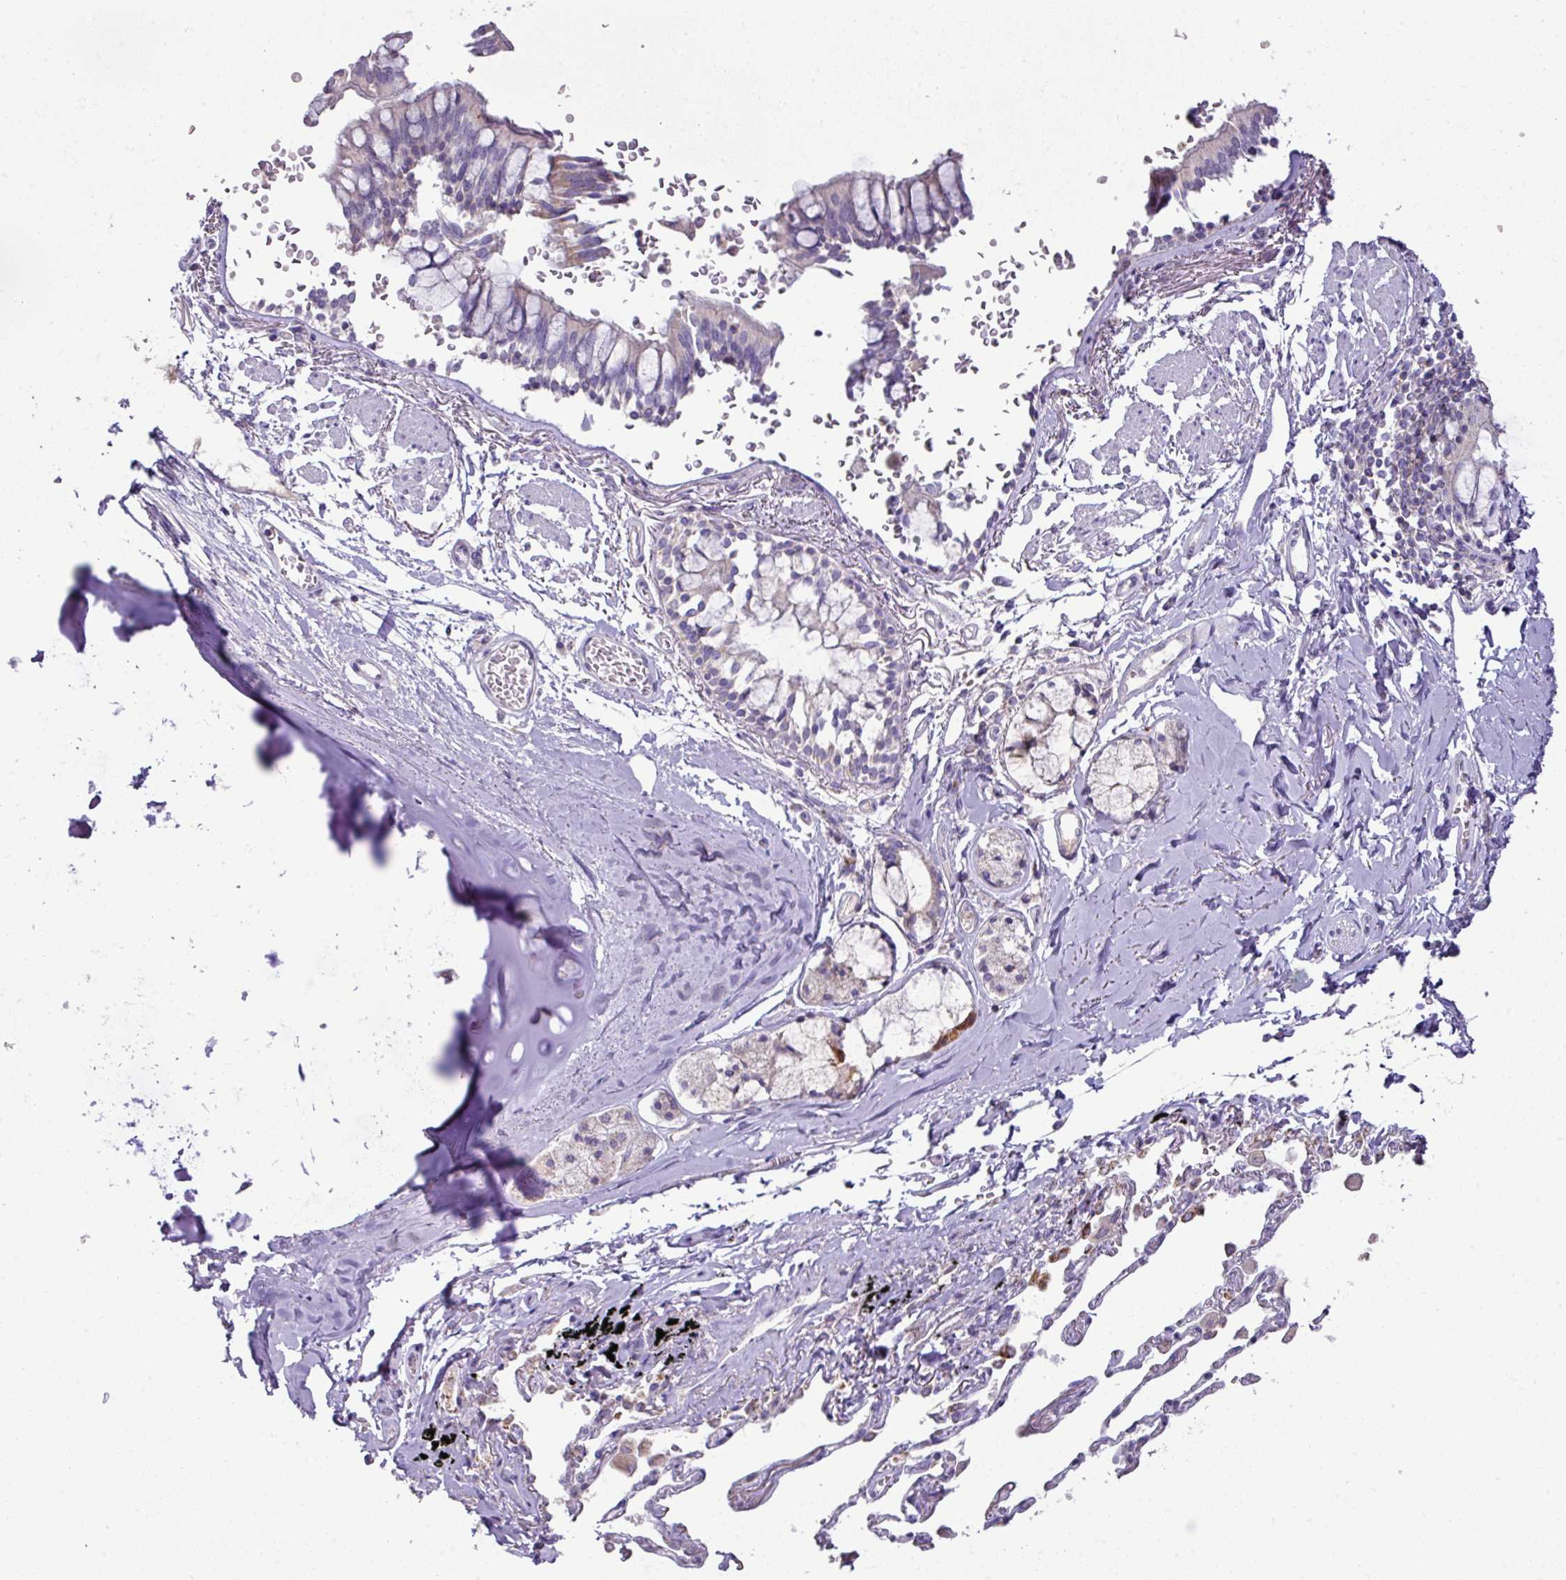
{"staining": {"intensity": "moderate", "quantity": "25%-75%", "location": "cytoplasmic/membranous"}, "tissue": "bronchus", "cell_type": "Respiratory epithelial cells", "image_type": "normal", "snomed": [{"axis": "morphology", "description": "Normal tissue, NOS"}, {"axis": "topography", "description": "Bronchus"}], "caption": "High-magnification brightfield microscopy of unremarkable bronchus stained with DAB (3,3'-diaminobenzidine) (brown) and counterstained with hematoxylin (blue). respiratory epithelial cells exhibit moderate cytoplasmic/membranous positivity is seen in approximately25%-75% of cells.", "gene": "TRAPPC1", "patient": {"sex": "male", "age": 70}}